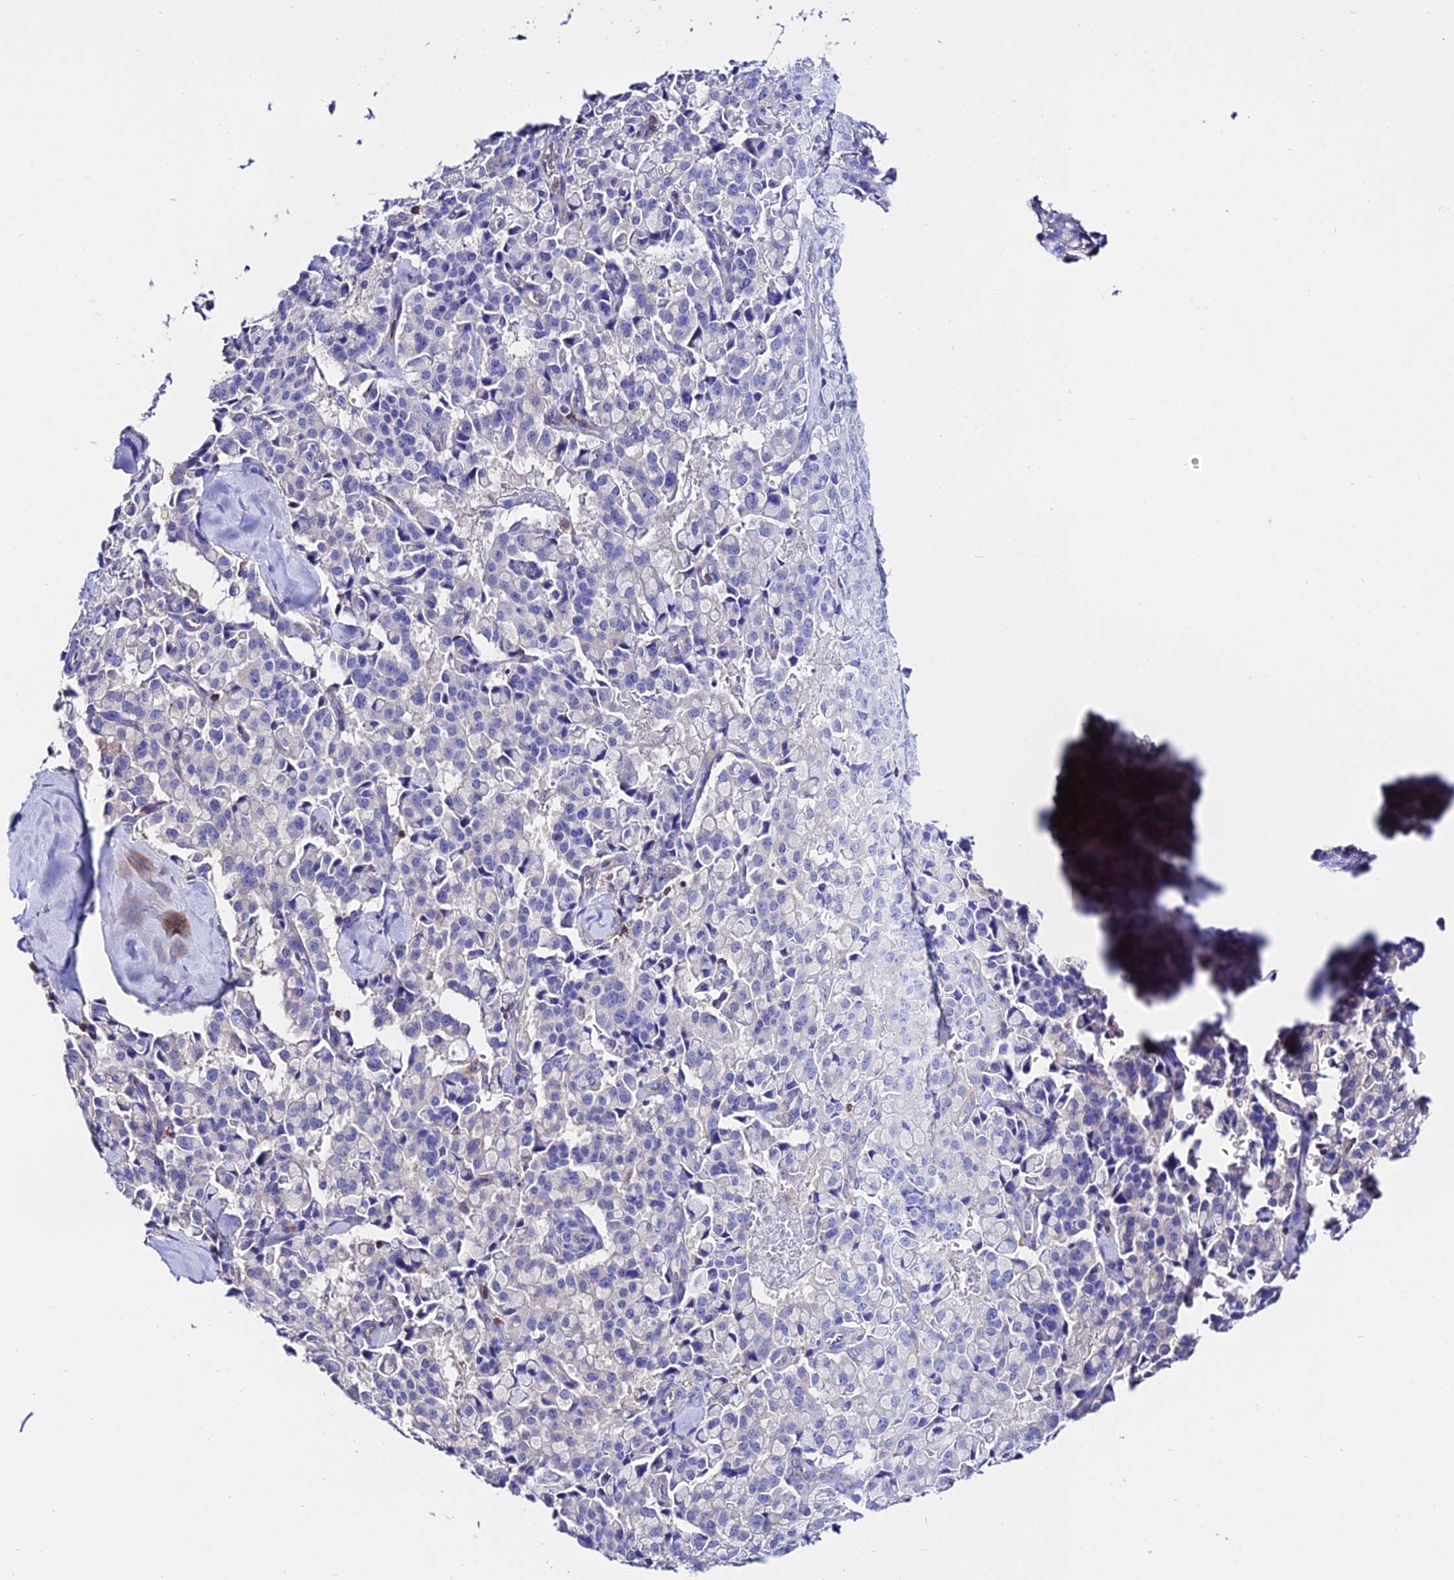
{"staining": {"intensity": "negative", "quantity": "none", "location": "none"}, "tissue": "pancreatic cancer", "cell_type": "Tumor cells", "image_type": "cancer", "snomed": [{"axis": "morphology", "description": "Adenocarcinoma, NOS"}, {"axis": "topography", "description": "Pancreas"}], "caption": "The image exhibits no significant positivity in tumor cells of pancreatic cancer (adenocarcinoma).", "gene": "S100A16", "patient": {"sex": "male", "age": 65}}